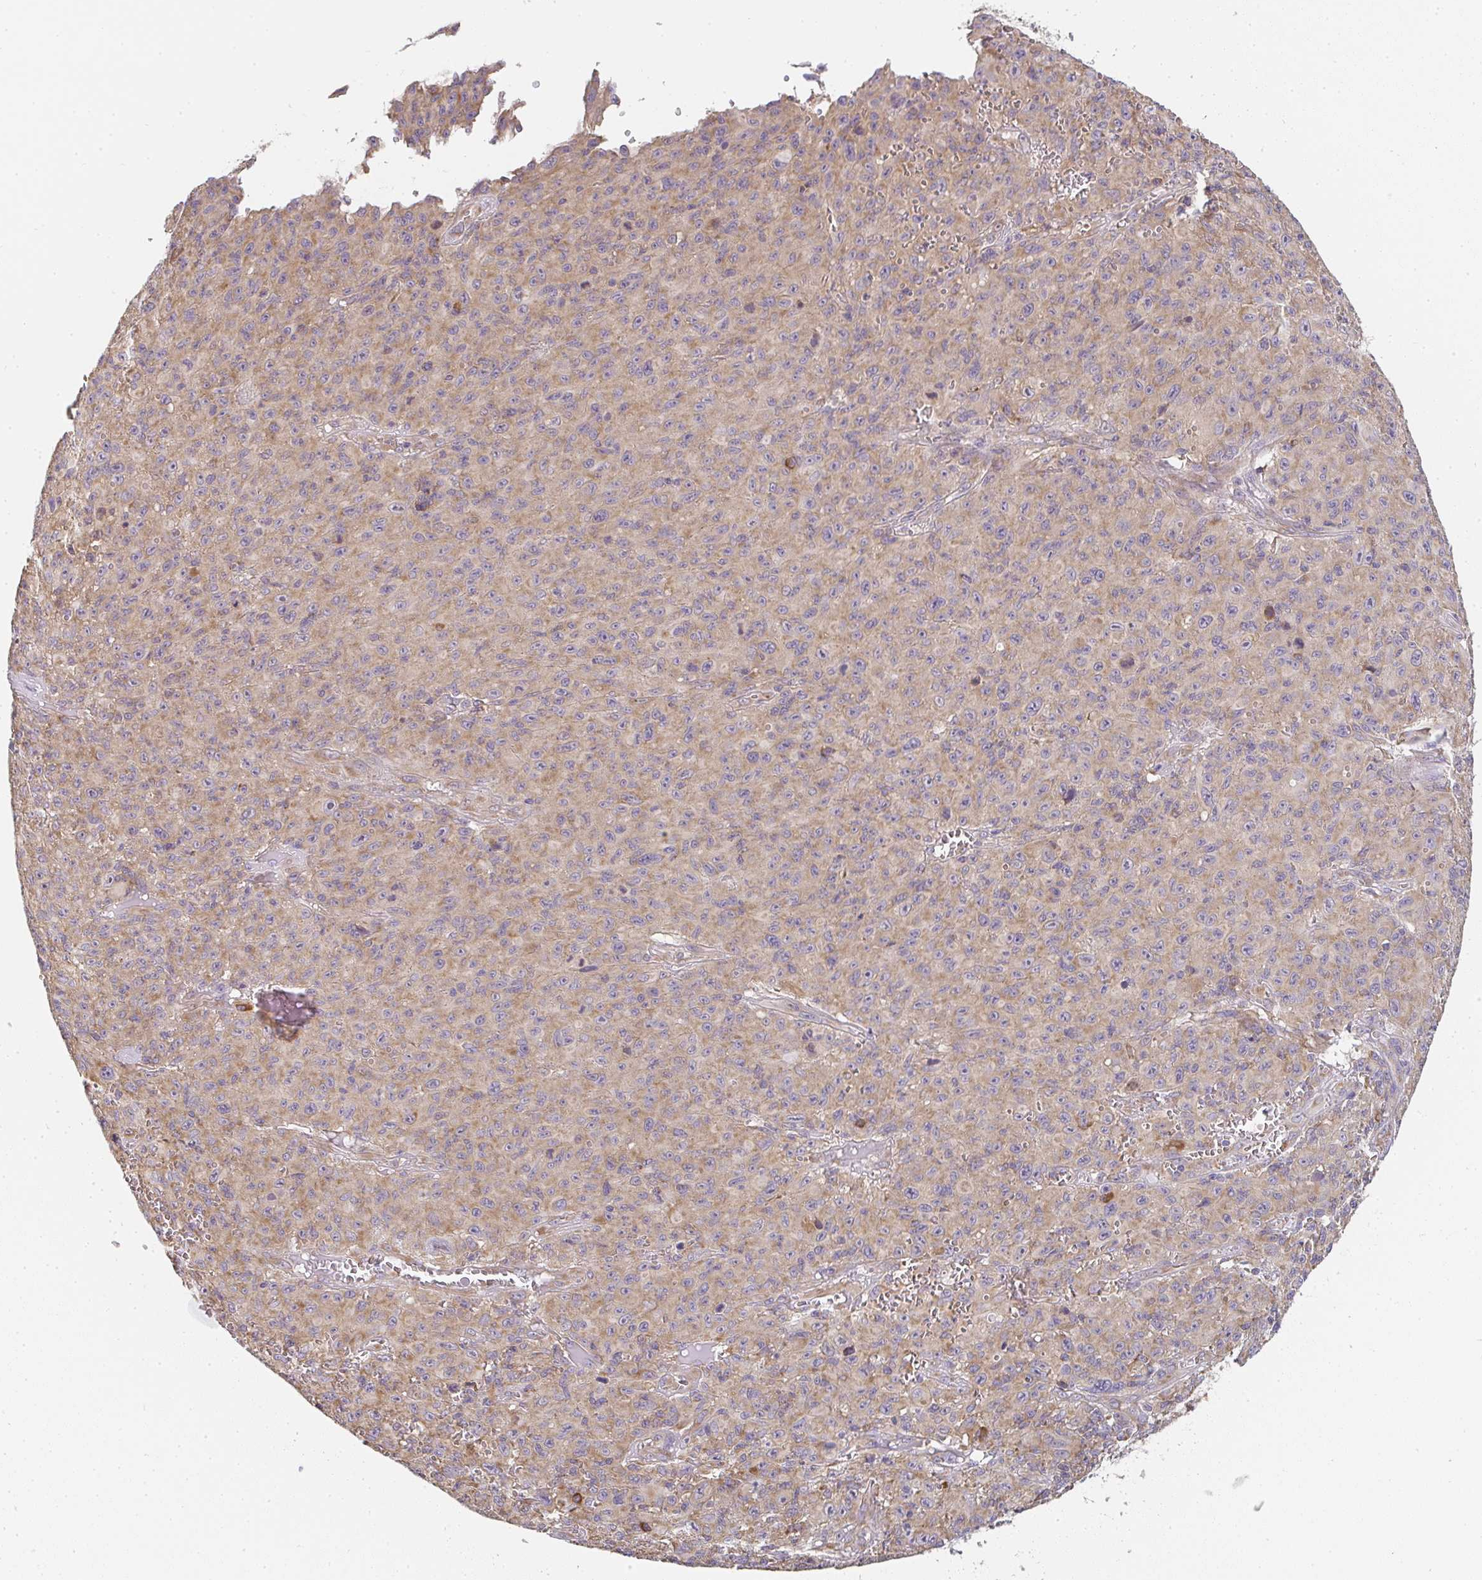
{"staining": {"intensity": "weak", "quantity": ">75%", "location": "cytoplasmic/membranous"}, "tissue": "melanoma", "cell_type": "Tumor cells", "image_type": "cancer", "snomed": [{"axis": "morphology", "description": "Malignant melanoma, NOS"}, {"axis": "topography", "description": "Skin"}], "caption": "Melanoma stained with IHC shows weak cytoplasmic/membranous positivity in approximately >75% of tumor cells.", "gene": "SLC35B3", "patient": {"sex": "male", "age": 46}}